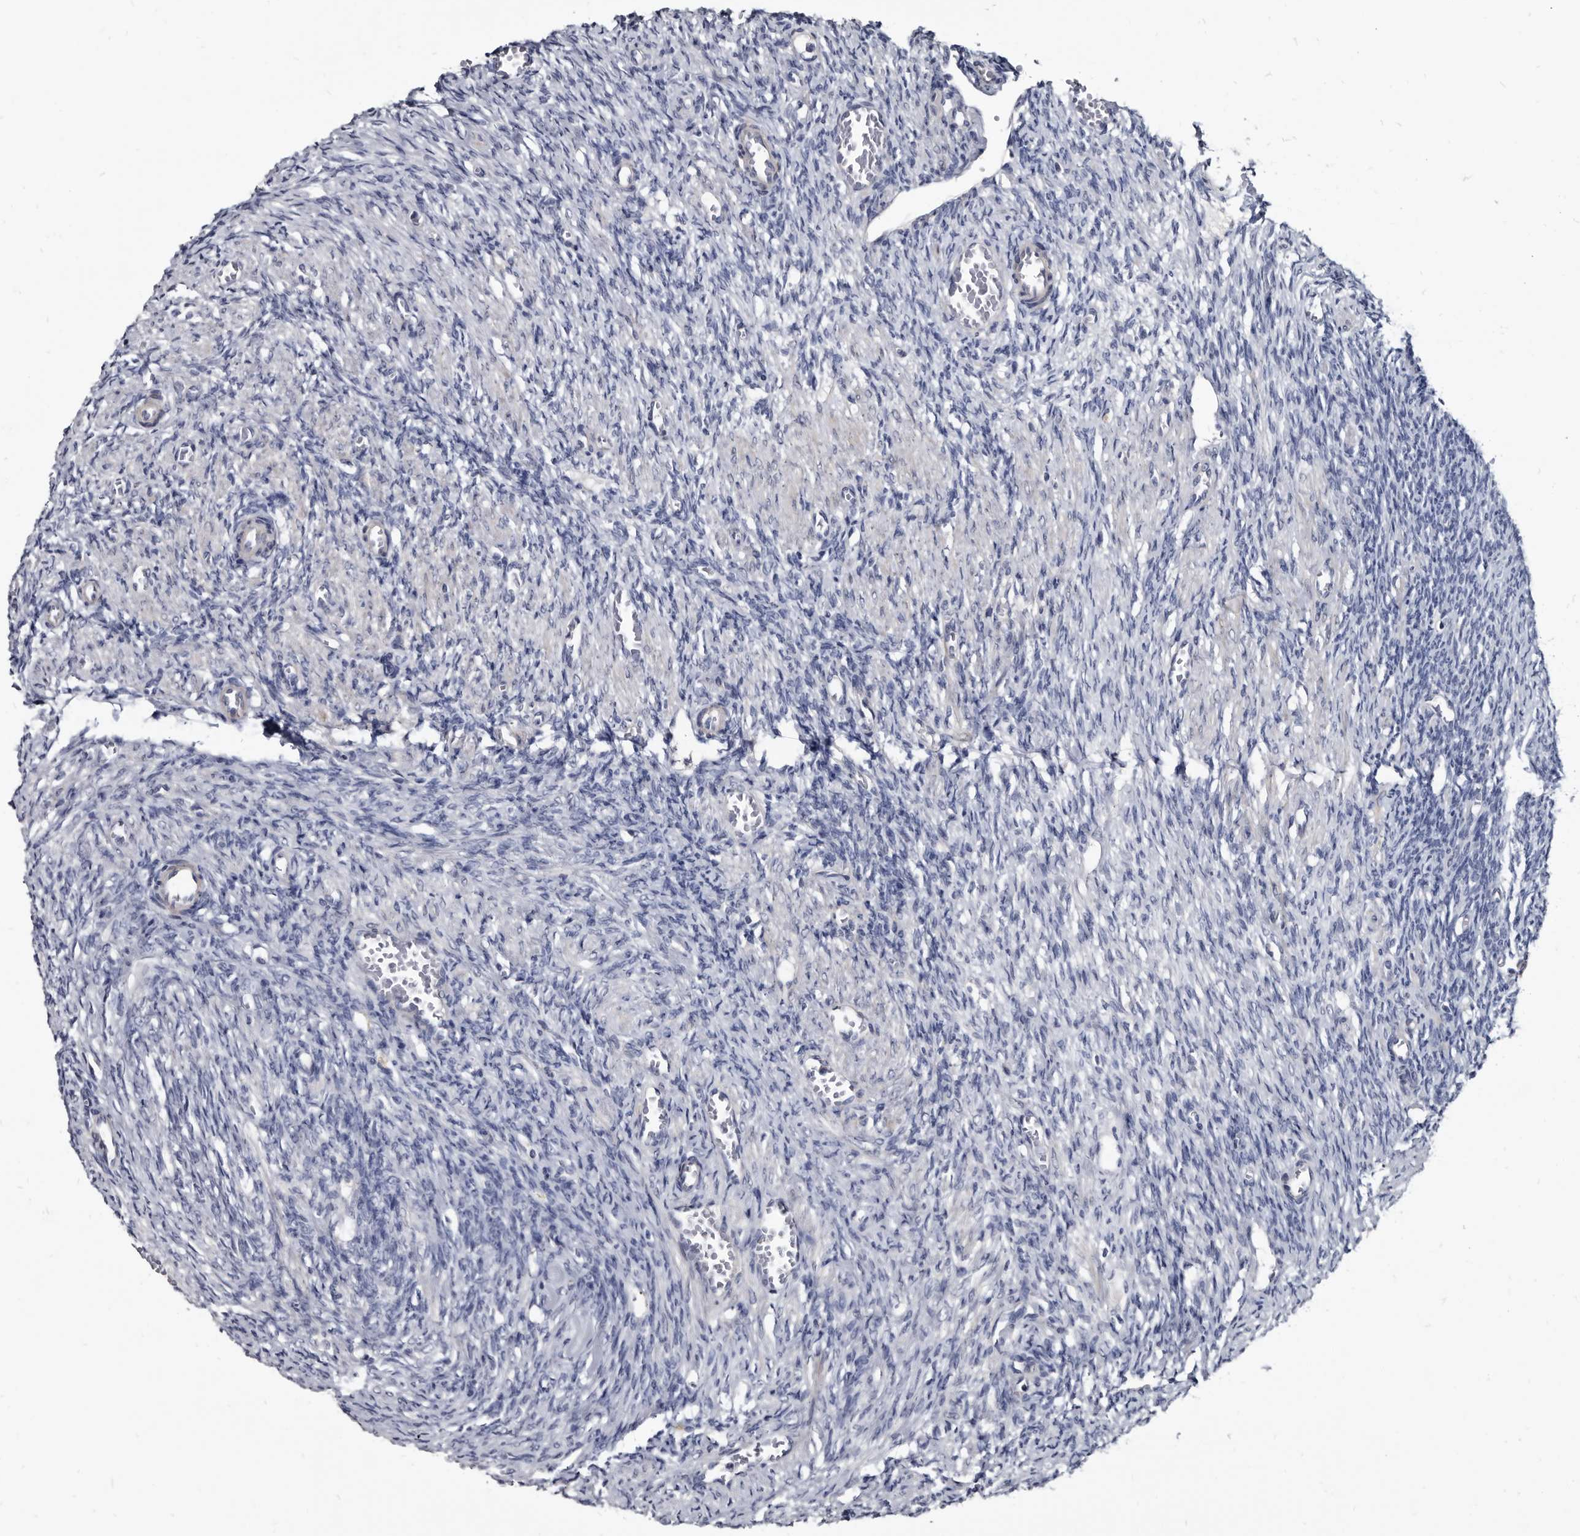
{"staining": {"intensity": "negative", "quantity": "none", "location": "none"}, "tissue": "ovary", "cell_type": "Ovarian stroma cells", "image_type": "normal", "snomed": [{"axis": "morphology", "description": "Normal tissue, NOS"}, {"axis": "topography", "description": "Ovary"}], "caption": "Protein analysis of unremarkable ovary displays no significant expression in ovarian stroma cells.", "gene": "PRSS8", "patient": {"sex": "female", "age": 27}}